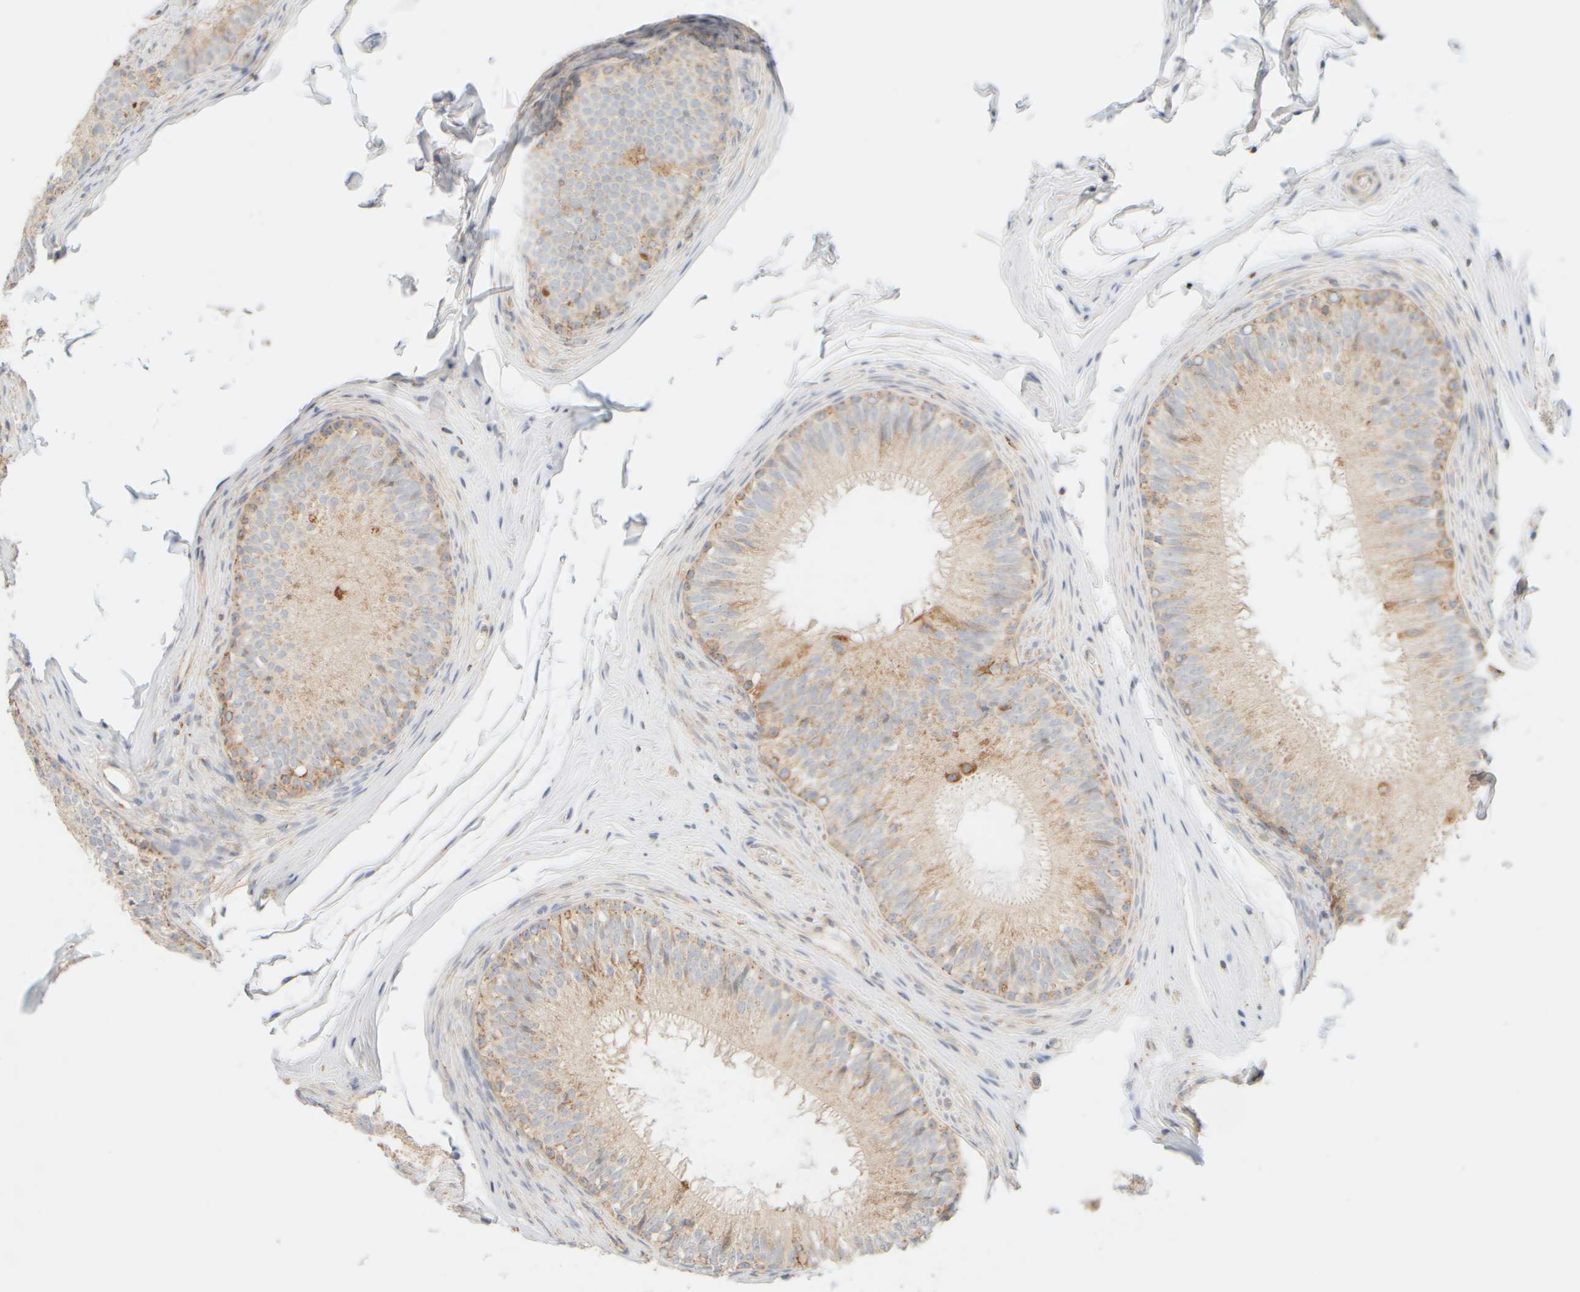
{"staining": {"intensity": "moderate", "quantity": "<25%", "location": "cytoplasmic/membranous"}, "tissue": "epididymis", "cell_type": "Glandular cells", "image_type": "normal", "snomed": [{"axis": "morphology", "description": "Normal tissue, NOS"}, {"axis": "topography", "description": "Epididymis"}], "caption": "IHC of benign human epididymis demonstrates low levels of moderate cytoplasmic/membranous staining in about <25% of glandular cells.", "gene": "APBB2", "patient": {"sex": "male", "age": 32}}